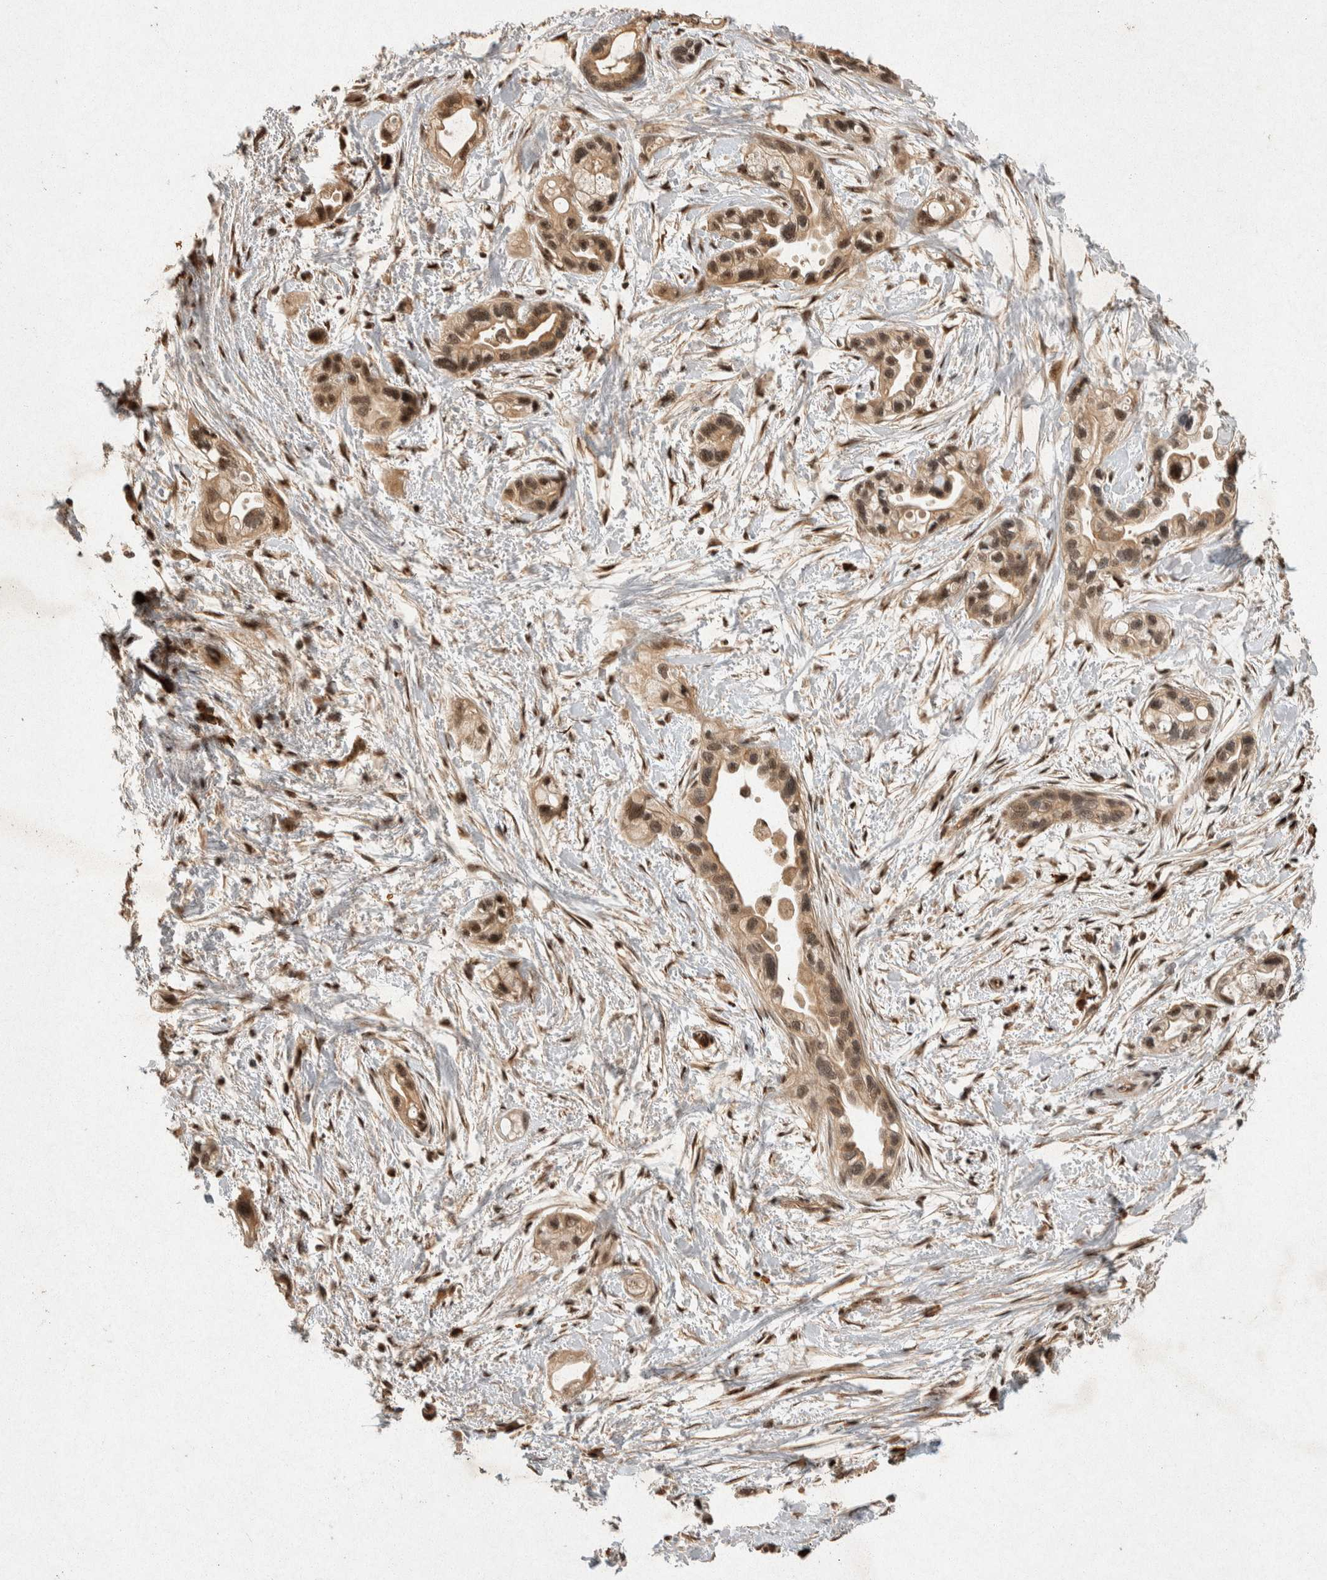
{"staining": {"intensity": "moderate", "quantity": ">75%", "location": "cytoplasmic/membranous,nuclear"}, "tissue": "pancreatic cancer", "cell_type": "Tumor cells", "image_type": "cancer", "snomed": [{"axis": "morphology", "description": "Adenocarcinoma, NOS"}, {"axis": "topography", "description": "Pancreas"}], "caption": "Protein expression analysis of adenocarcinoma (pancreatic) shows moderate cytoplasmic/membranous and nuclear expression in approximately >75% of tumor cells.", "gene": "TOR1B", "patient": {"sex": "female", "age": 77}}